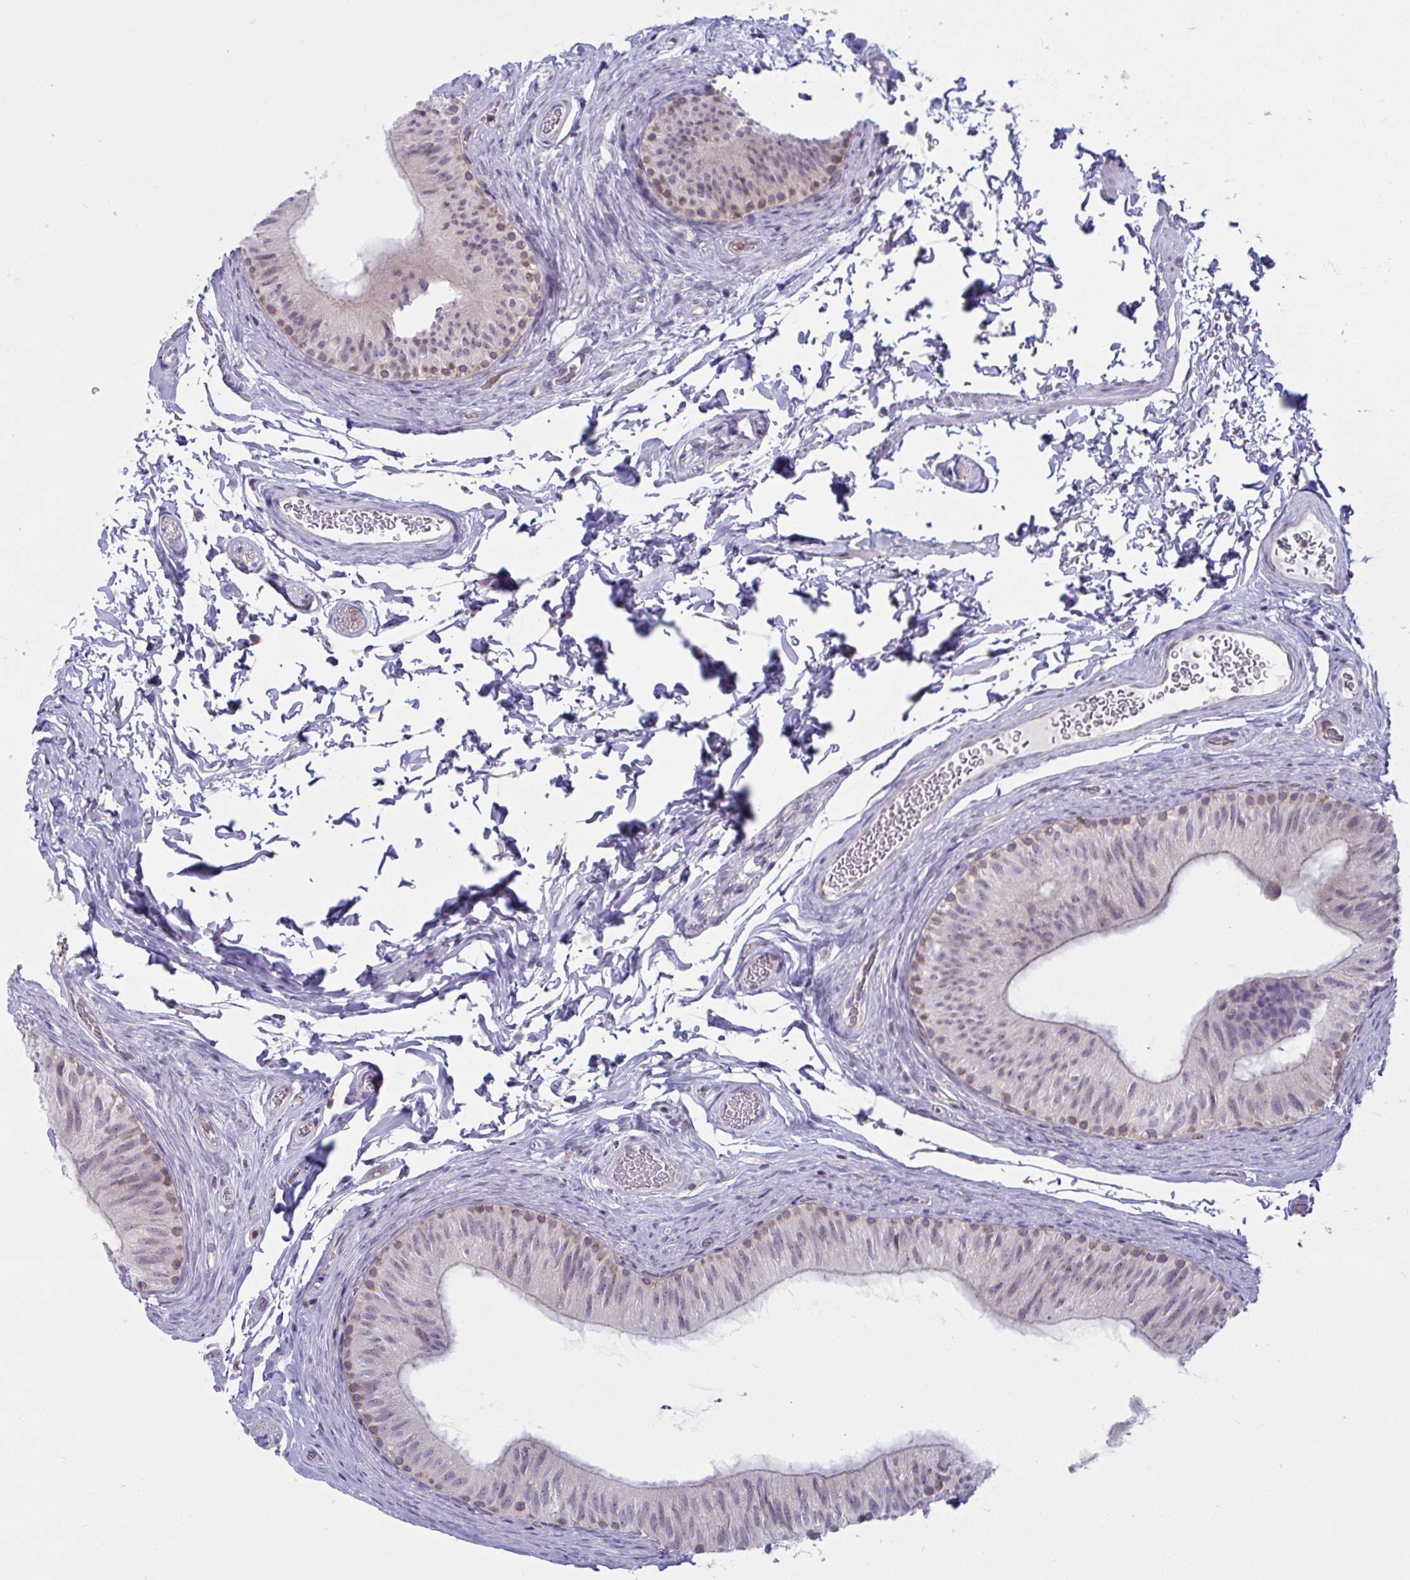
{"staining": {"intensity": "weak", "quantity": "<25%", "location": "cytoplasmic/membranous"}, "tissue": "epididymis", "cell_type": "Glandular cells", "image_type": "normal", "snomed": [{"axis": "morphology", "description": "Normal tissue, NOS"}, {"axis": "topography", "description": "Epididymis, spermatic cord, NOS"}, {"axis": "topography", "description": "Epididymis"}], "caption": "IHC of unremarkable epididymis demonstrates no positivity in glandular cells.", "gene": "TANK", "patient": {"sex": "male", "age": 31}}